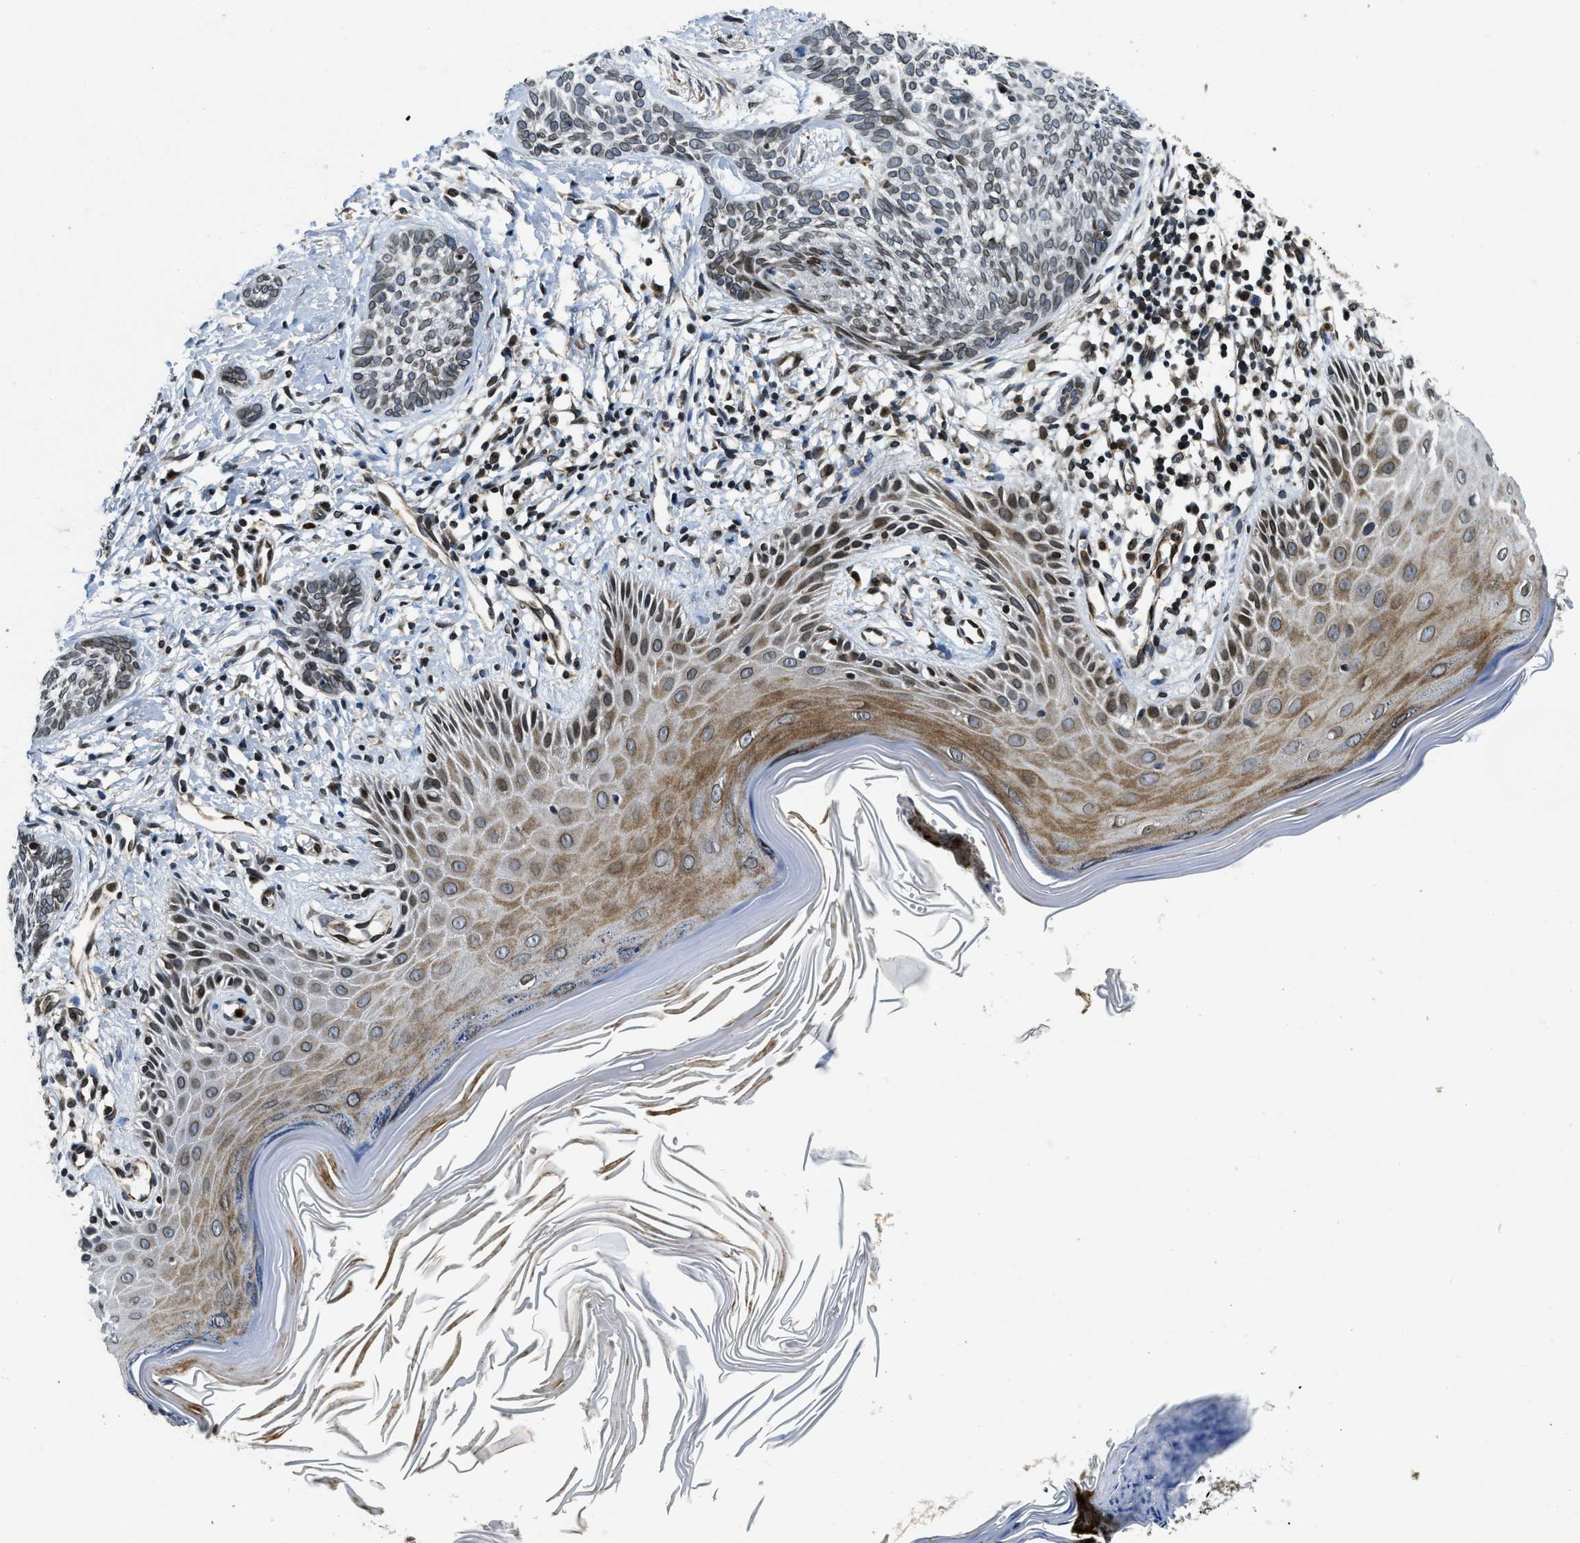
{"staining": {"intensity": "weak", "quantity": ">75%", "location": "cytoplasmic/membranous,nuclear"}, "tissue": "skin cancer", "cell_type": "Tumor cells", "image_type": "cancer", "snomed": [{"axis": "morphology", "description": "Basal cell carcinoma"}, {"axis": "topography", "description": "Skin"}], "caption": "About >75% of tumor cells in human skin cancer show weak cytoplasmic/membranous and nuclear protein staining as visualized by brown immunohistochemical staining.", "gene": "ZC3HC1", "patient": {"sex": "female", "age": 59}}